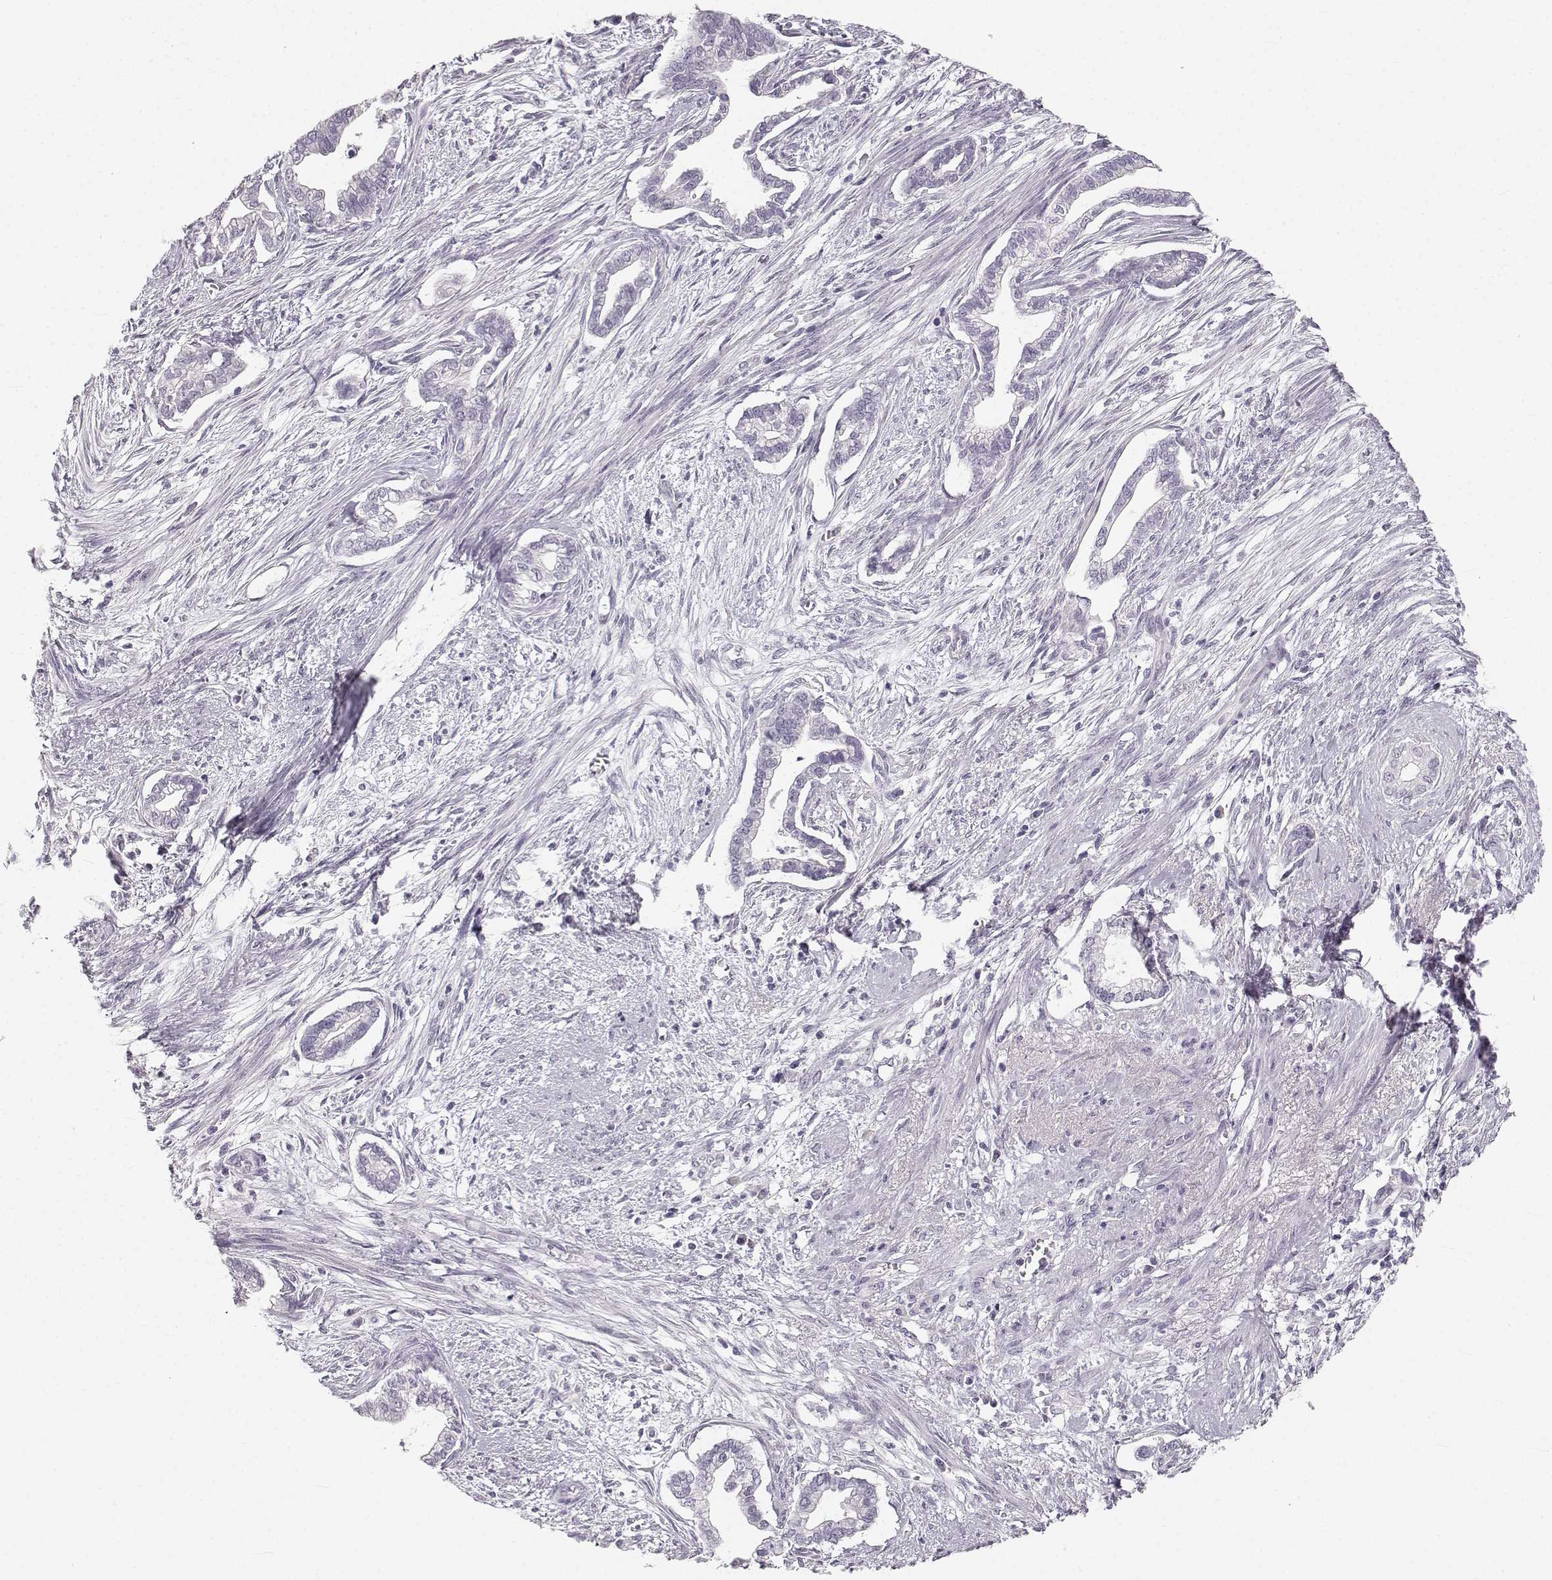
{"staining": {"intensity": "negative", "quantity": "none", "location": "none"}, "tissue": "cervical cancer", "cell_type": "Tumor cells", "image_type": "cancer", "snomed": [{"axis": "morphology", "description": "Adenocarcinoma, NOS"}, {"axis": "topography", "description": "Cervix"}], "caption": "Adenocarcinoma (cervical) stained for a protein using immunohistochemistry (IHC) shows no expression tumor cells.", "gene": "OIP5", "patient": {"sex": "female", "age": 62}}